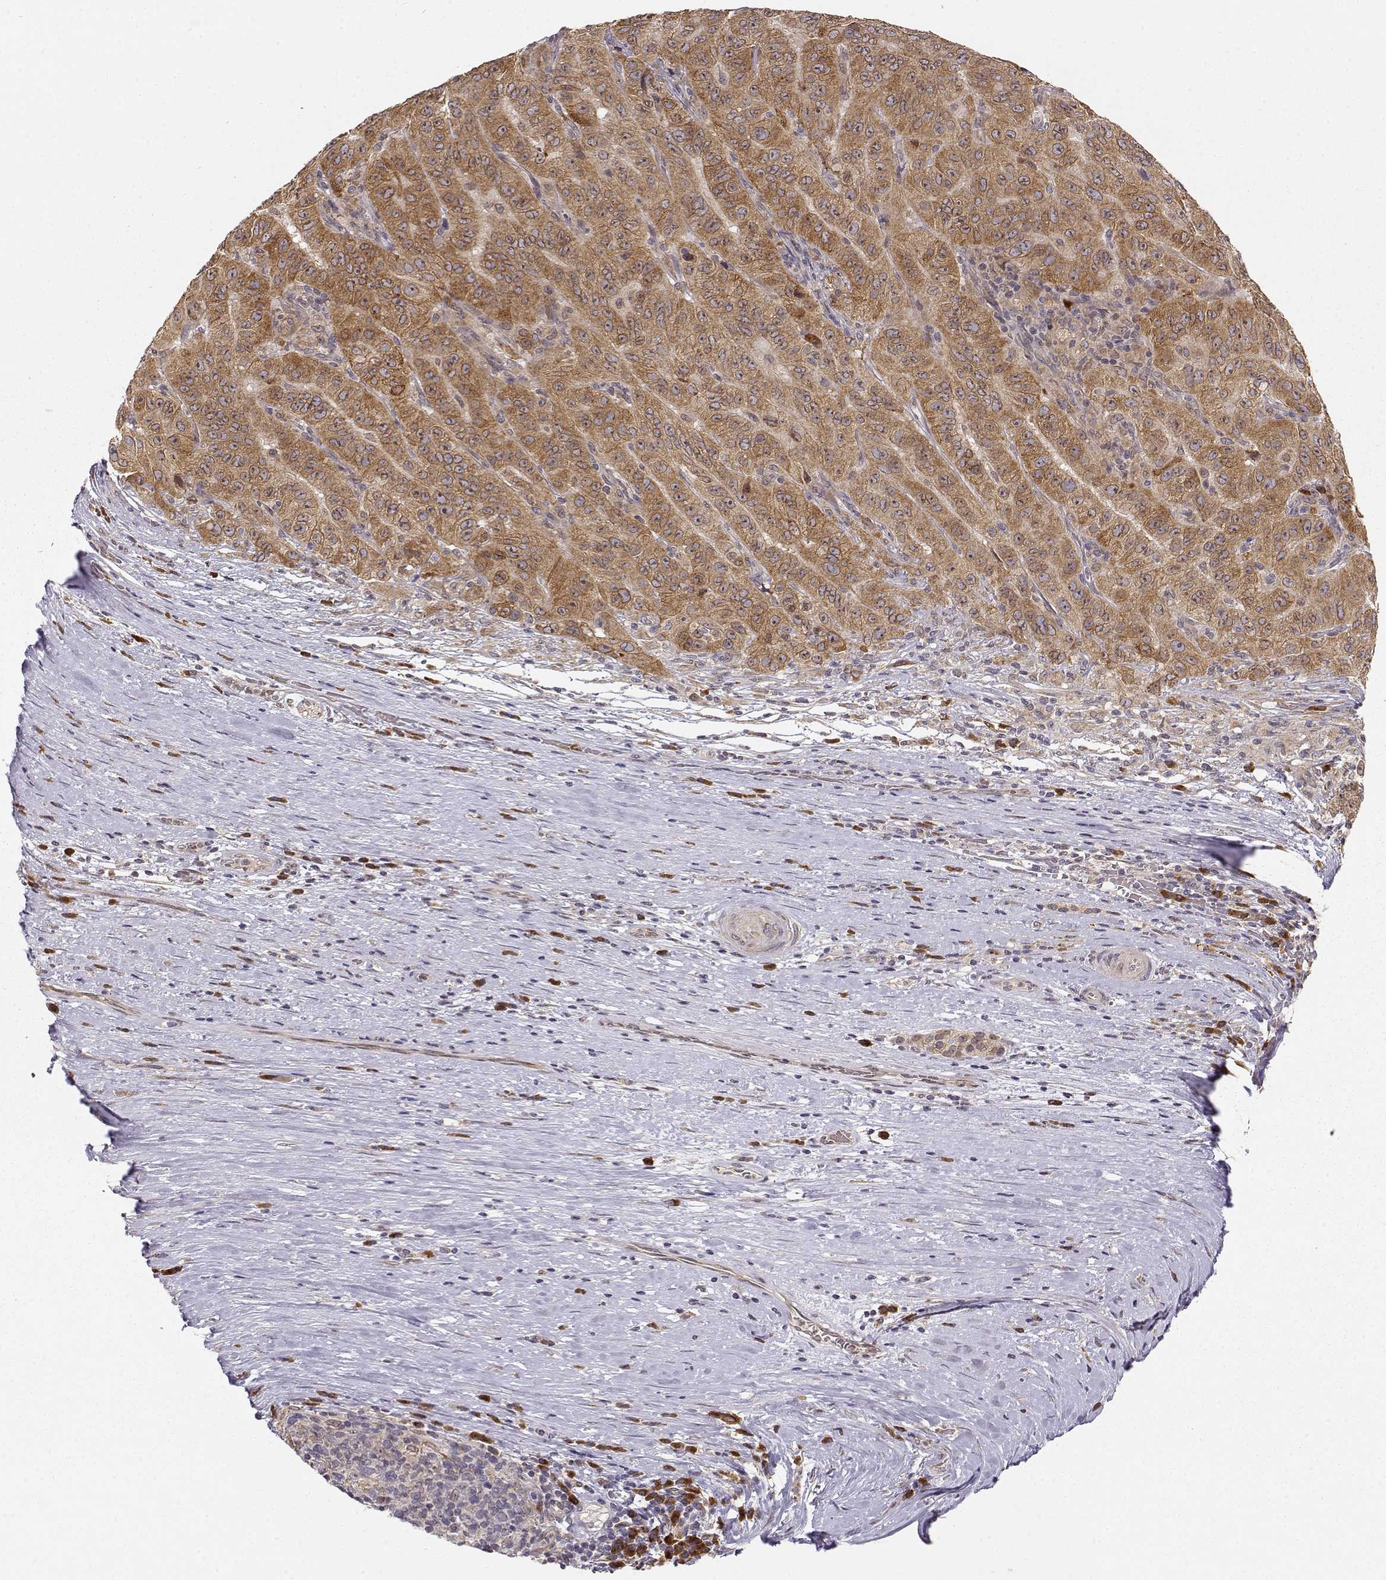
{"staining": {"intensity": "moderate", "quantity": ">75%", "location": "cytoplasmic/membranous"}, "tissue": "pancreatic cancer", "cell_type": "Tumor cells", "image_type": "cancer", "snomed": [{"axis": "morphology", "description": "Adenocarcinoma, NOS"}, {"axis": "topography", "description": "Pancreas"}], "caption": "Immunohistochemistry of pancreatic adenocarcinoma exhibits medium levels of moderate cytoplasmic/membranous positivity in approximately >75% of tumor cells.", "gene": "ERGIC2", "patient": {"sex": "male", "age": 63}}